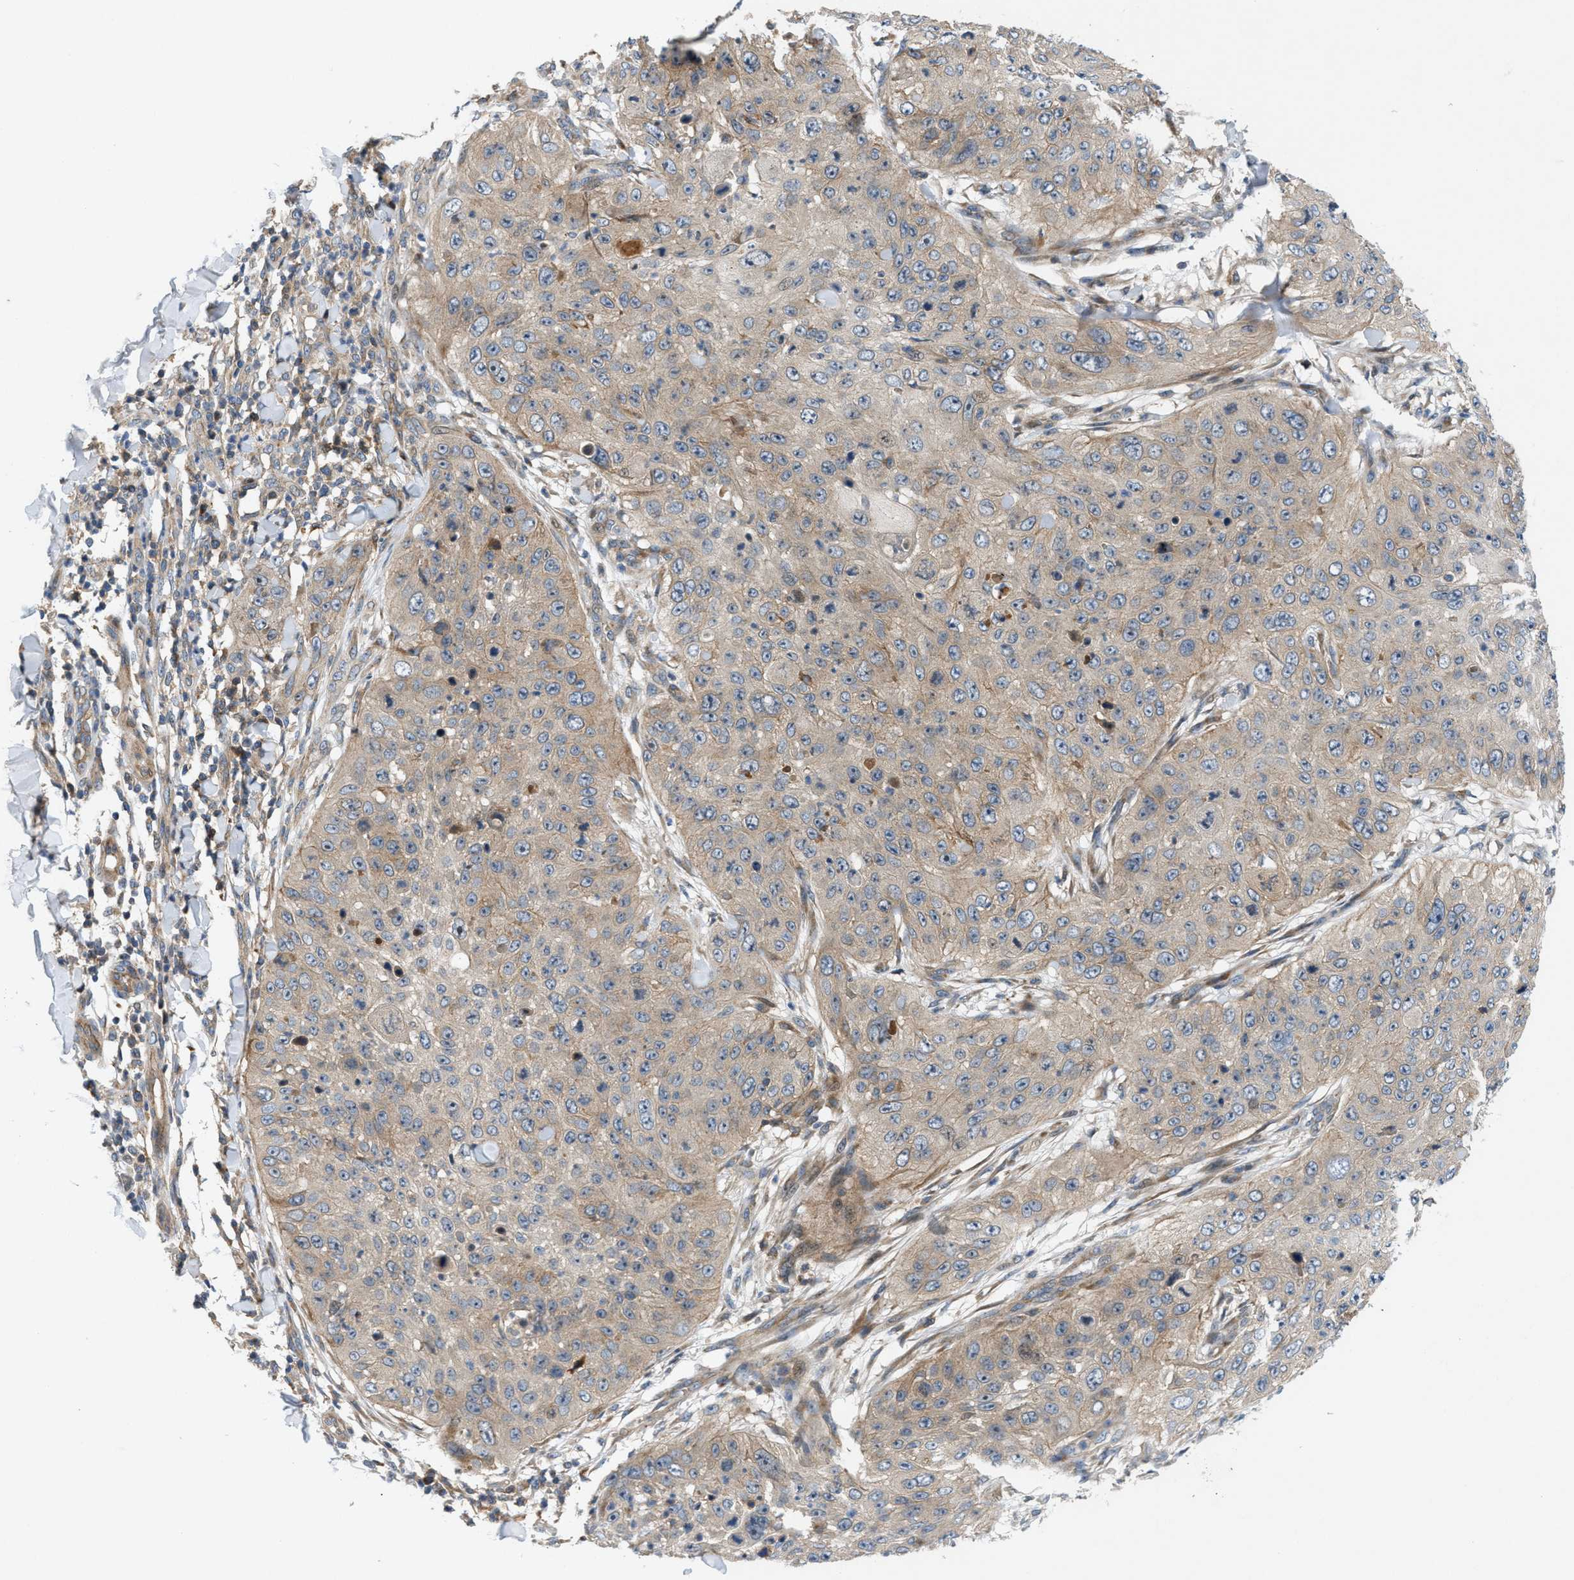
{"staining": {"intensity": "weak", "quantity": ">75%", "location": "cytoplasmic/membranous,nuclear"}, "tissue": "skin cancer", "cell_type": "Tumor cells", "image_type": "cancer", "snomed": [{"axis": "morphology", "description": "Squamous cell carcinoma, NOS"}, {"axis": "topography", "description": "Skin"}], "caption": "Skin squamous cell carcinoma stained for a protein displays weak cytoplasmic/membranous and nuclear positivity in tumor cells.", "gene": "CYB5D1", "patient": {"sex": "female", "age": 80}}